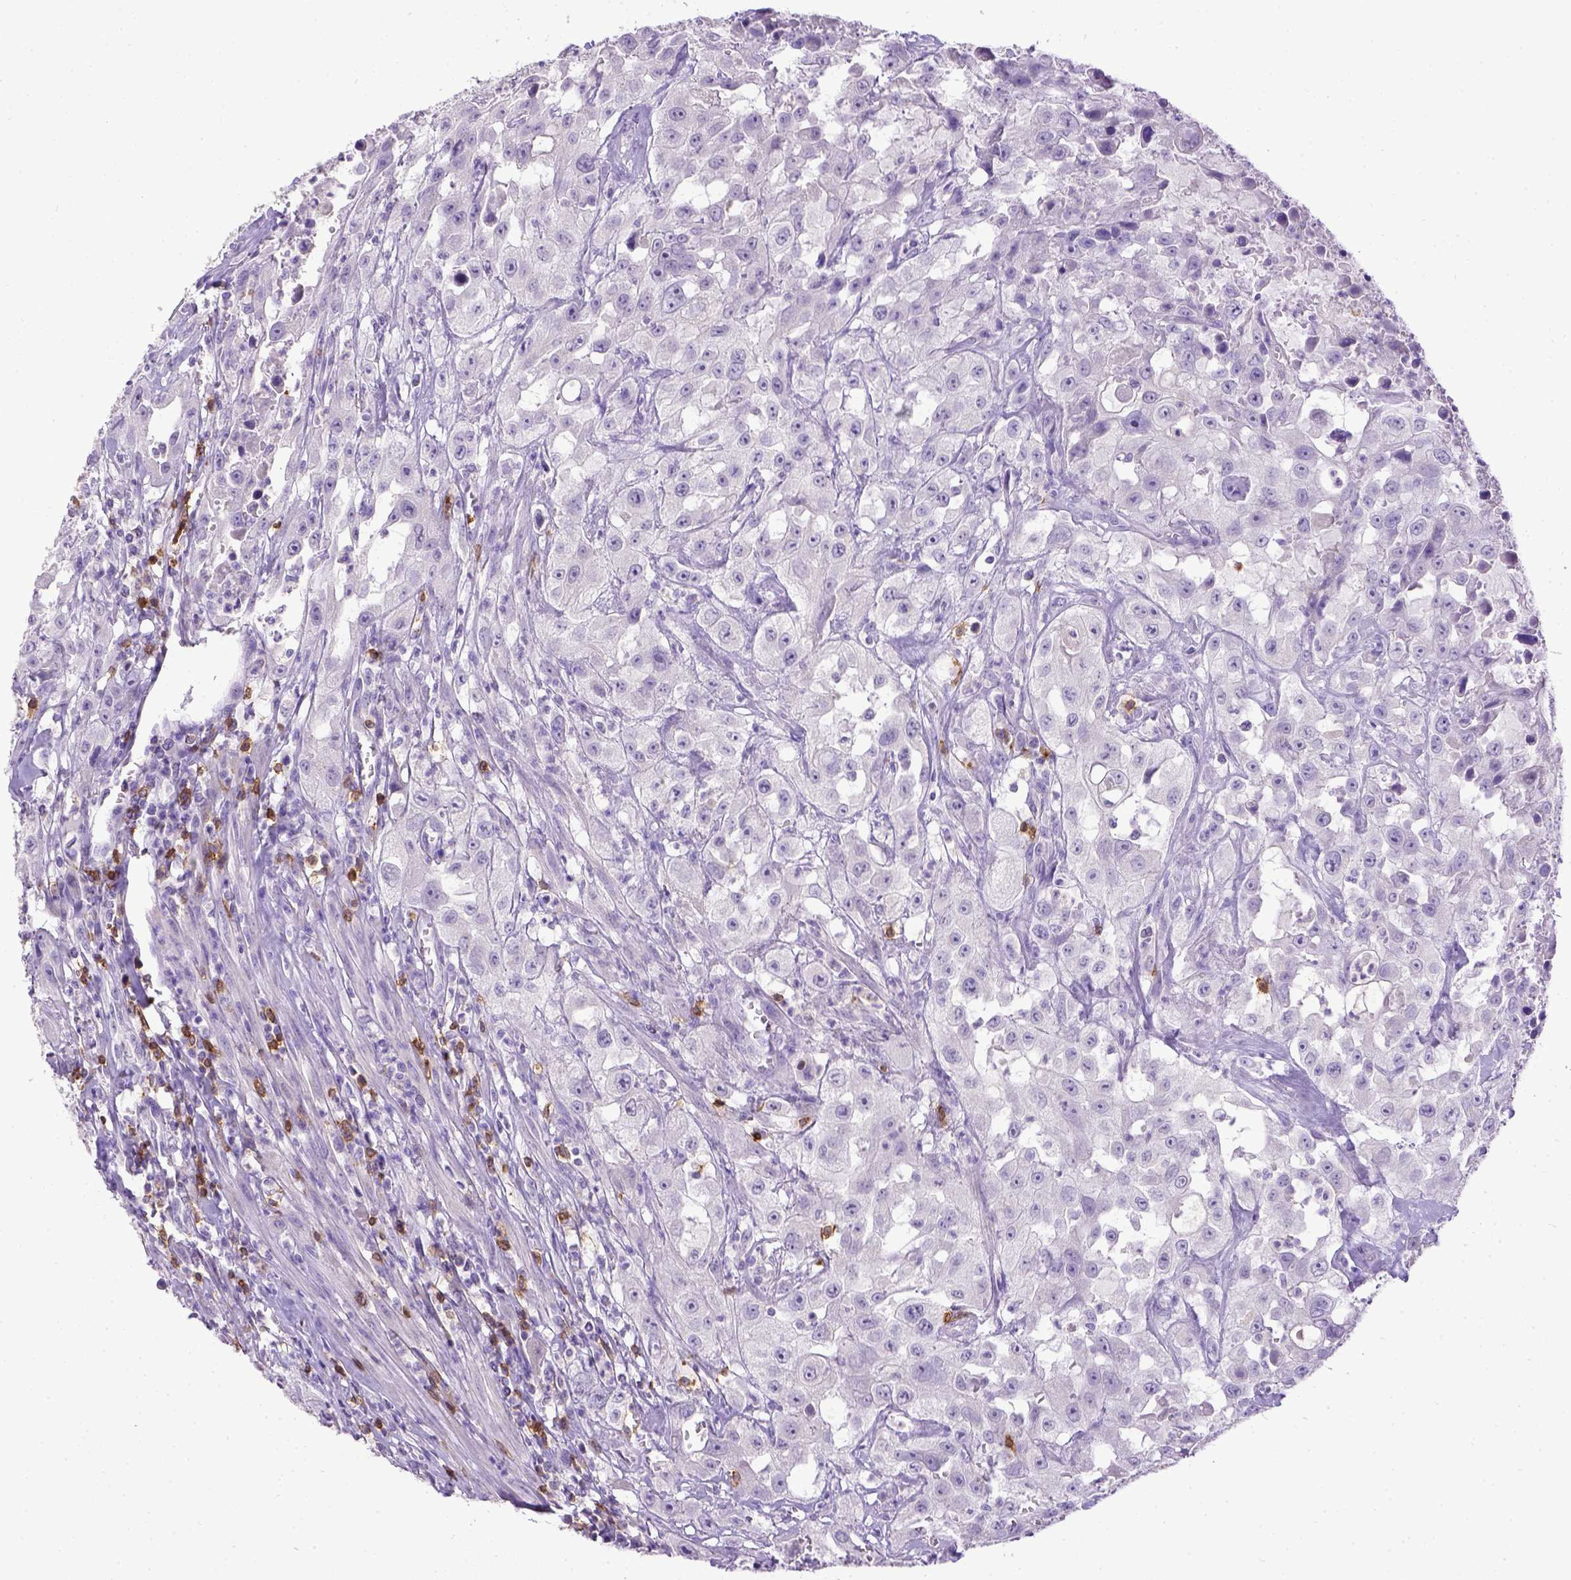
{"staining": {"intensity": "negative", "quantity": "none", "location": "none"}, "tissue": "urothelial cancer", "cell_type": "Tumor cells", "image_type": "cancer", "snomed": [{"axis": "morphology", "description": "Urothelial carcinoma, High grade"}, {"axis": "topography", "description": "Urinary bladder"}], "caption": "Histopathology image shows no significant protein staining in tumor cells of urothelial cancer.", "gene": "CD3E", "patient": {"sex": "male", "age": 79}}